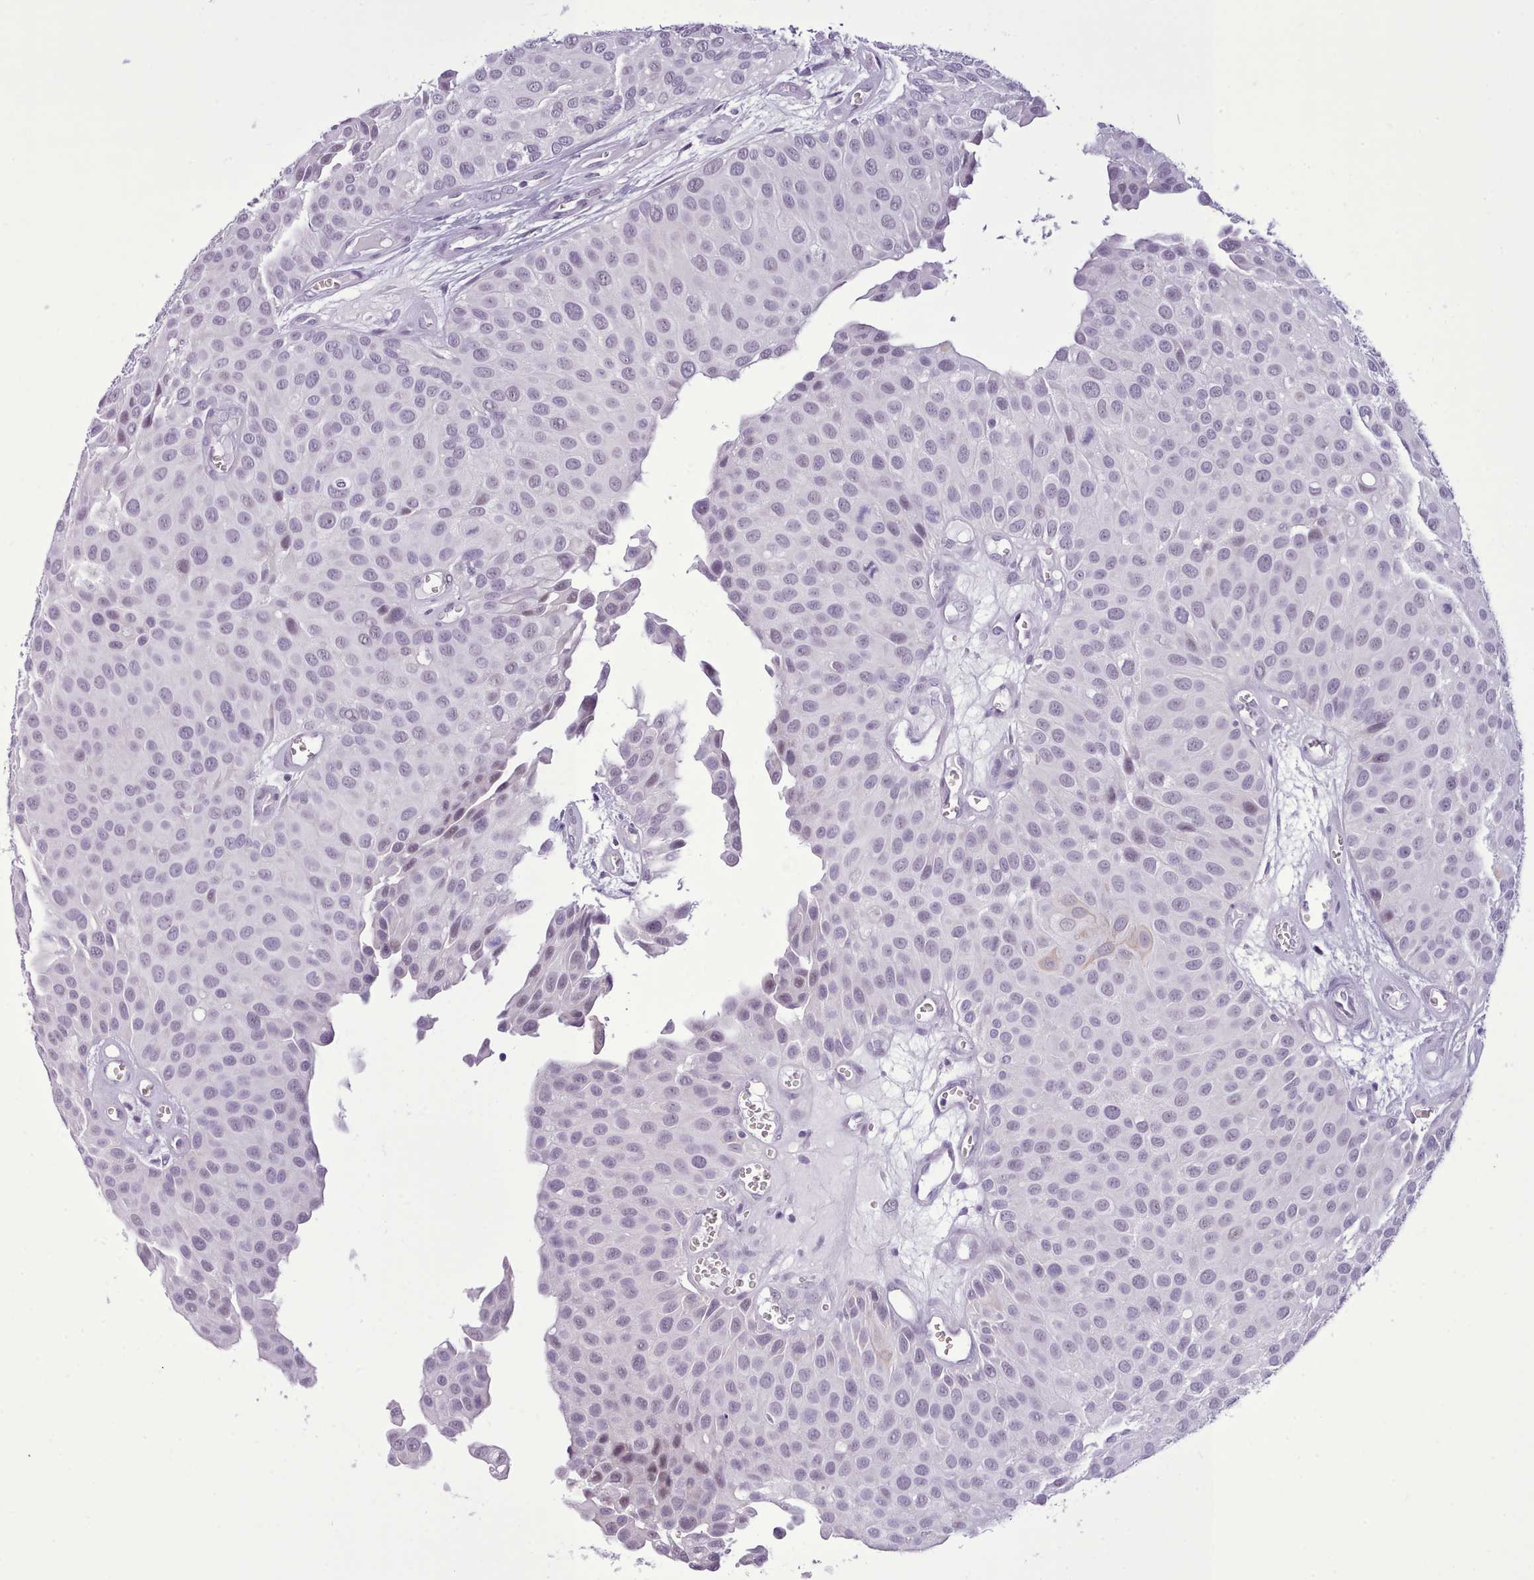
{"staining": {"intensity": "weak", "quantity": "<25%", "location": "nuclear"}, "tissue": "urothelial cancer", "cell_type": "Tumor cells", "image_type": "cancer", "snomed": [{"axis": "morphology", "description": "Urothelial carcinoma, Low grade"}, {"axis": "topography", "description": "Urinary bladder"}], "caption": "This is an IHC photomicrograph of human urothelial carcinoma (low-grade). There is no positivity in tumor cells.", "gene": "FBXO48", "patient": {"sex": "male", "age": 88}}